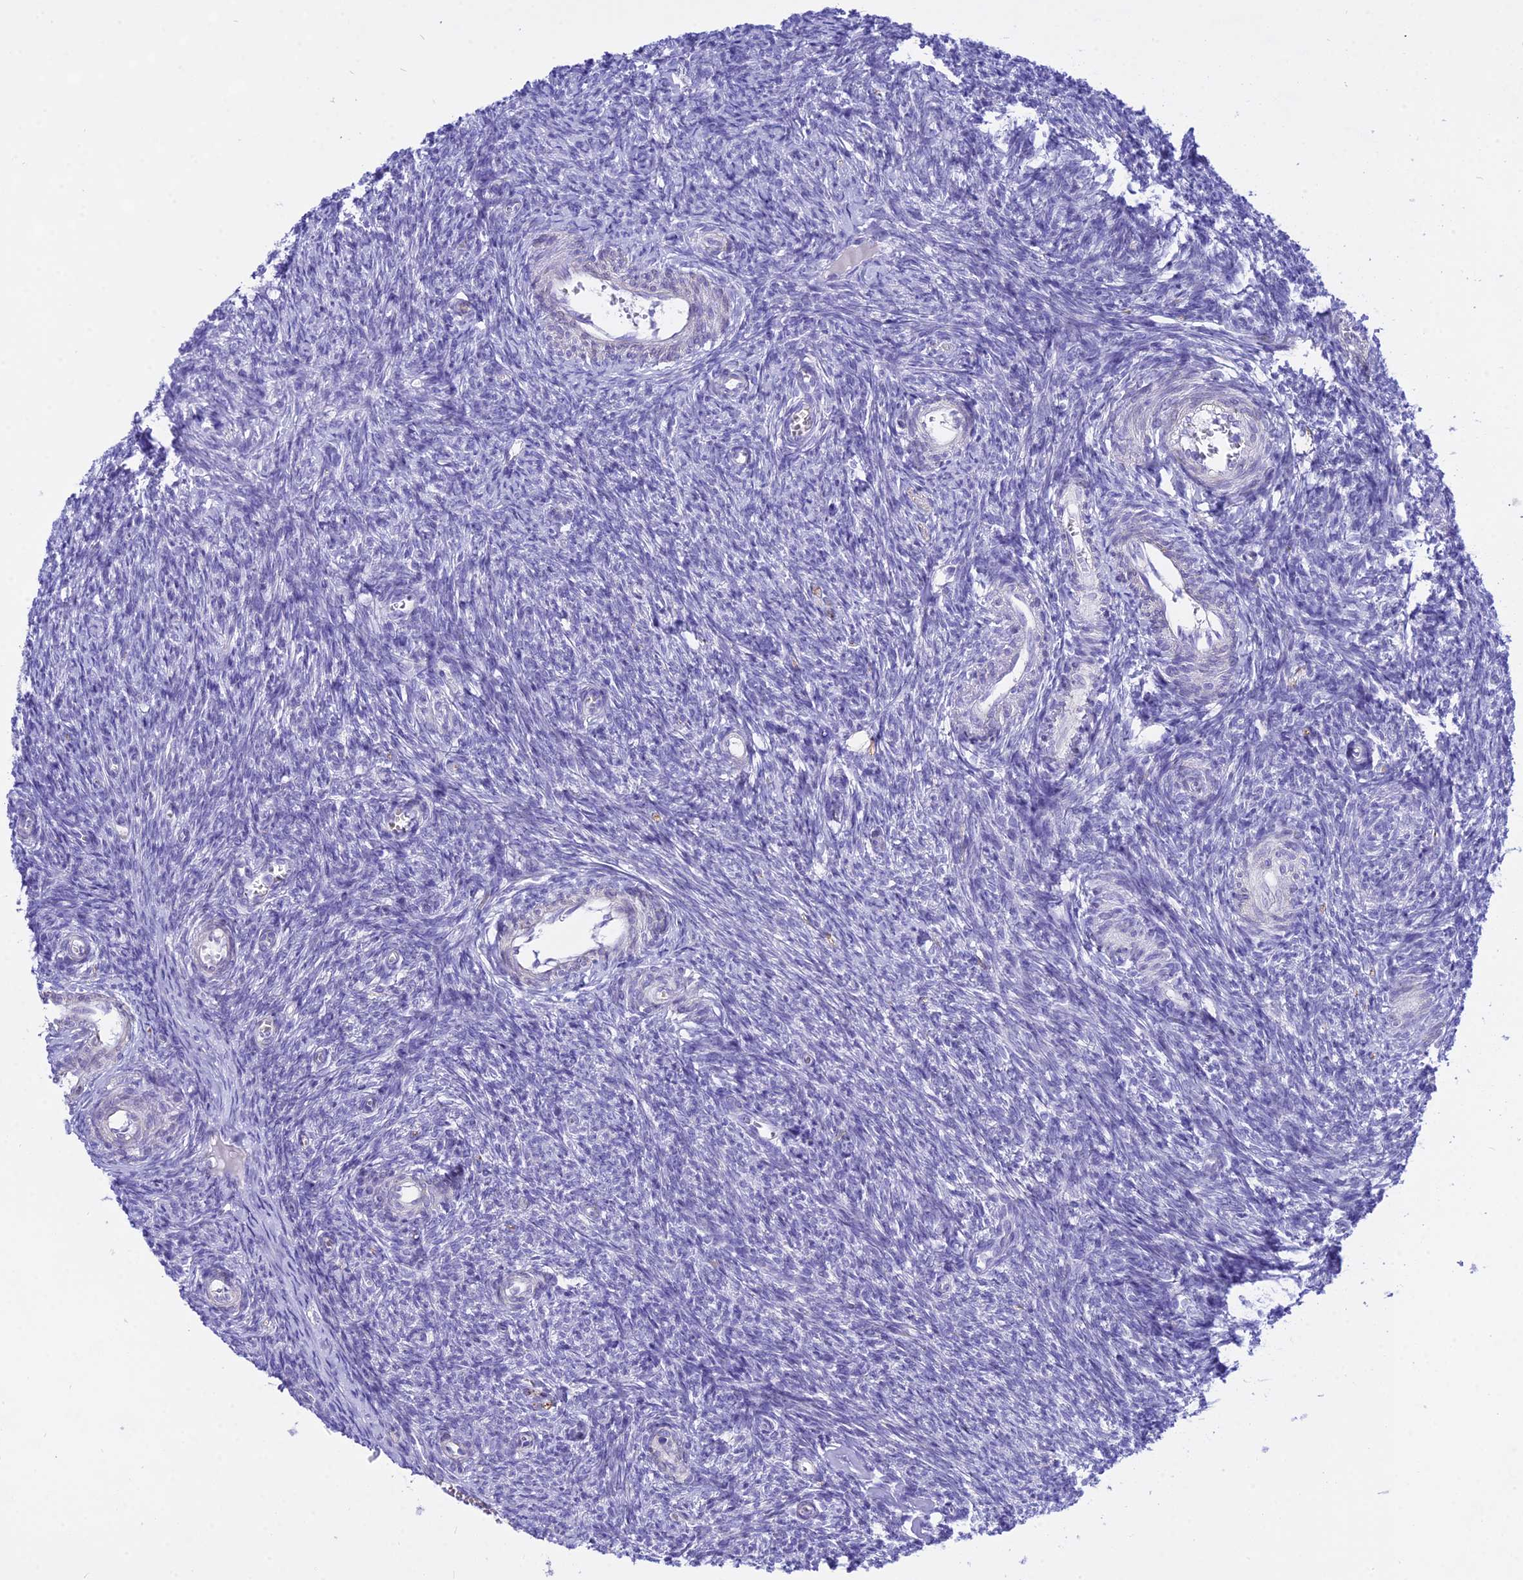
{"staining": {"intensity": "negative", "quantity": "none", "location": "none"}, "tissue": "ovary", "cell_type": "Ovarian stroma cells", "image_type": "normal", "snomed": [{"axis": "morphology", "description": "Normal tissue, NOS"}, {"axis": "topography", "description": "Ovary"}], "caption": "High power microscopy photomicrograph of an IHC image of normal ovary, revealing no significant expression in ovarian stroma cells. (DAB immunohistochemistry visualized using brightfield microscopy, high magnification).", "gene": "DEFB107A", "patient": {"sex": "female", "age": 44}}